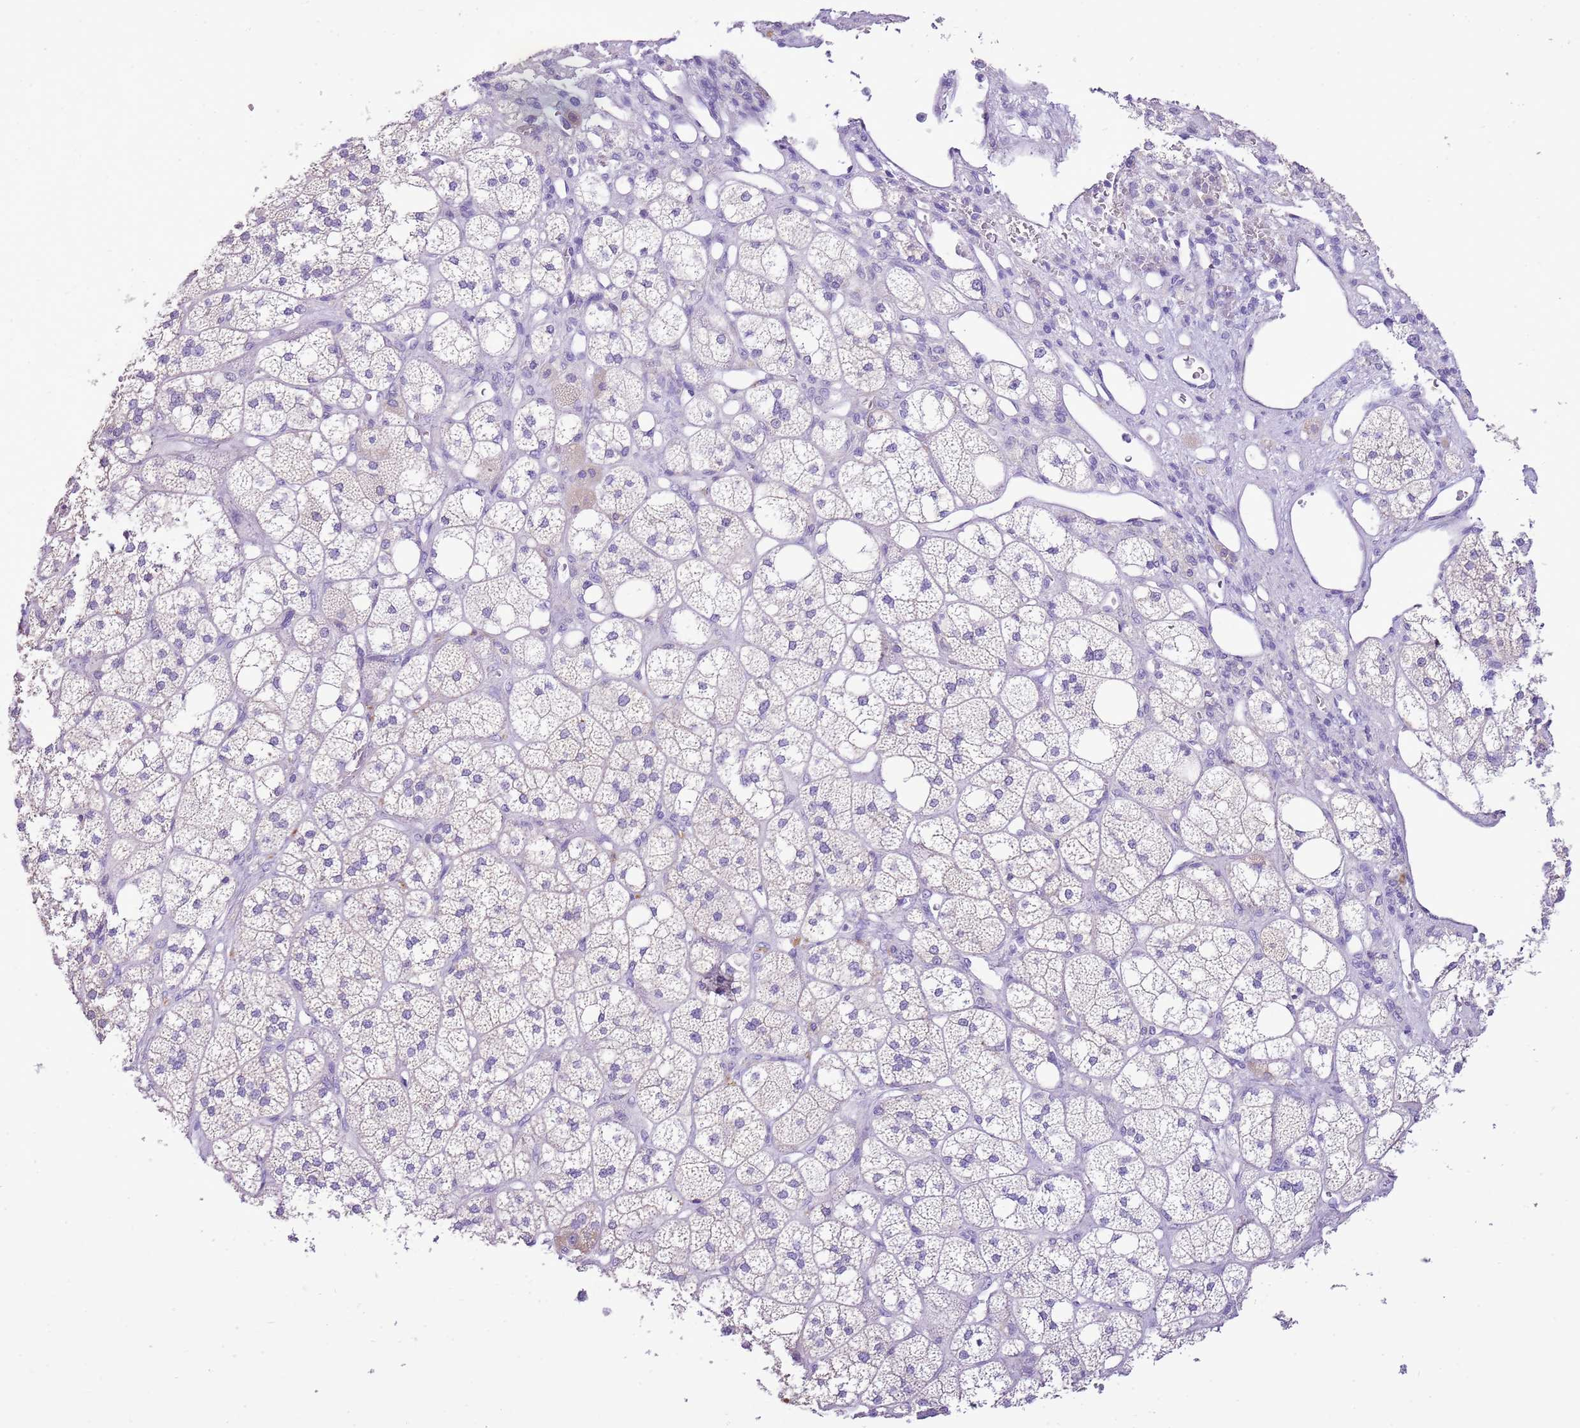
{"staining": {"intensity": "weak", "quantity": "<25%", "location": "cytoplasmic/membranous"}, "tissue": "adrenal gland", "cell_type": "Glandular cells", "image_type": "normal", "snomed": [{"axis": "morphology", "description": "Normal tissue, NOS"}, {"axis": "topography", "description": "Adrenal gland"}], "caption": "Protein analysis of unremarkable adrenal gland demonstrates no significant positivity in glandular cells.", "gene": "AAR2", "patient": {"sex": "male", "age": 61}}